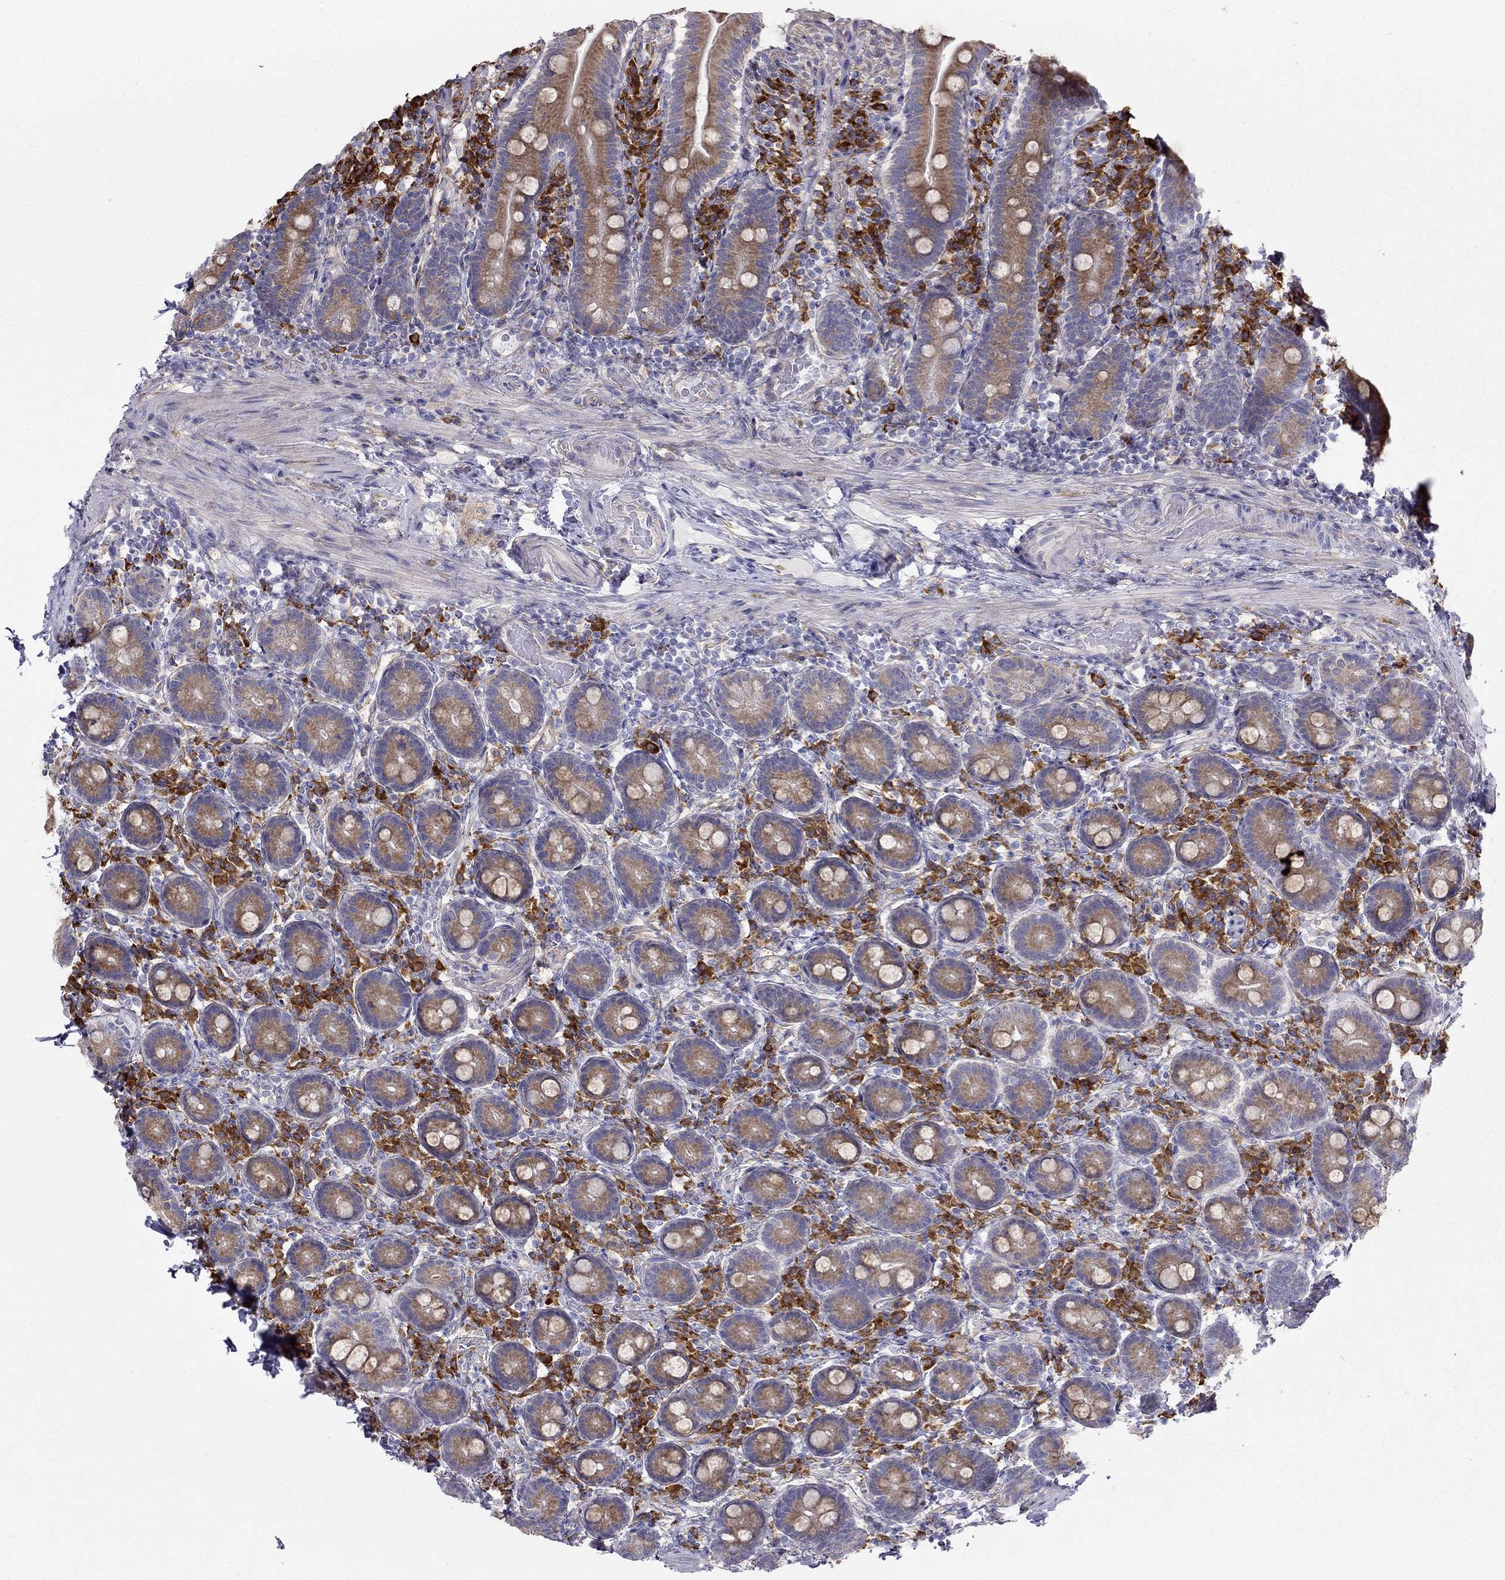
{"staining": {"intensity": "moderate", "quantity": ">75%", "location": "cytoplasmic/membranous"}, "tissue": "small intestine", "cell_type": "Glandular cells", "image_type": "normal", "snomed": [{"axis": "morphology", "description": "Normal tissue, NOS"}, {"axis": "topography", "description": "Small intestine"}], "caption": "Moderate cytoplasmic/membranous positivity for a protein is identified in about >75% of glandular cells of unremarkable small intestine using immunohistochemistry (IHC).", "gene": "LONRF2", "patient": {"sex": "male", "age": 66}}